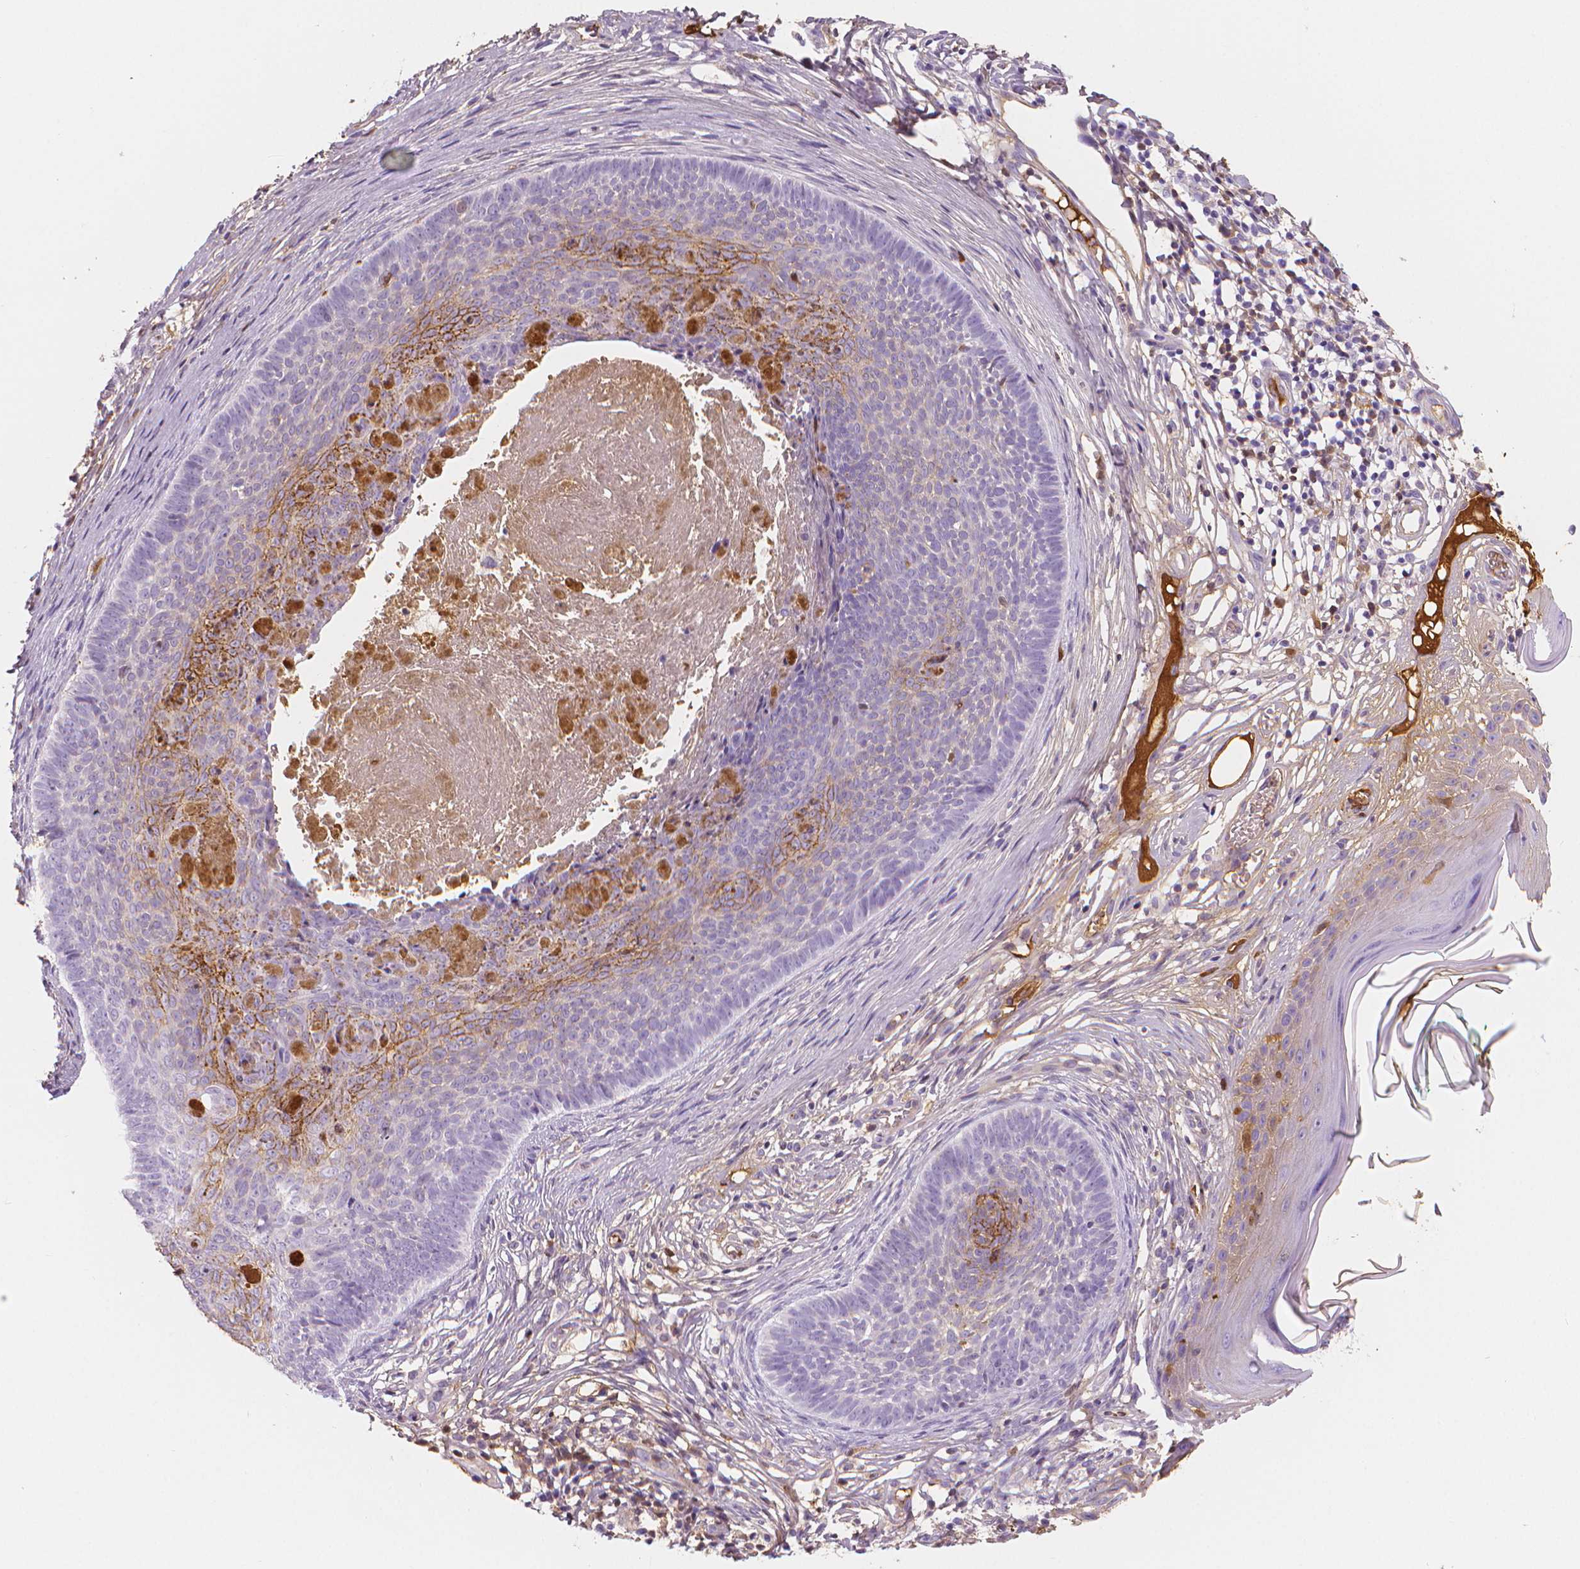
{"staining": {"intensity": "strong", "quantity": "<25%", "location": "cytoplasmic/membranous"}, "tissue": "skin cancer", "cell_type": "Tumor cells", "image_type": "cancer", "snomed": [{"axis": "morphology", "description": "Basal cell carcinoma"}, {"axis": "topography", "description": "Skin"}], "caption": "A micrograph showing strong cytoplasmic/membranous staining in approximately <25% of tumor cells in skin cancer (basal cell carcinoma), as visualized by brown immunohistochemical staining.", "gene": "APOA4", "patient": {"sex": "male", "age": 85}}